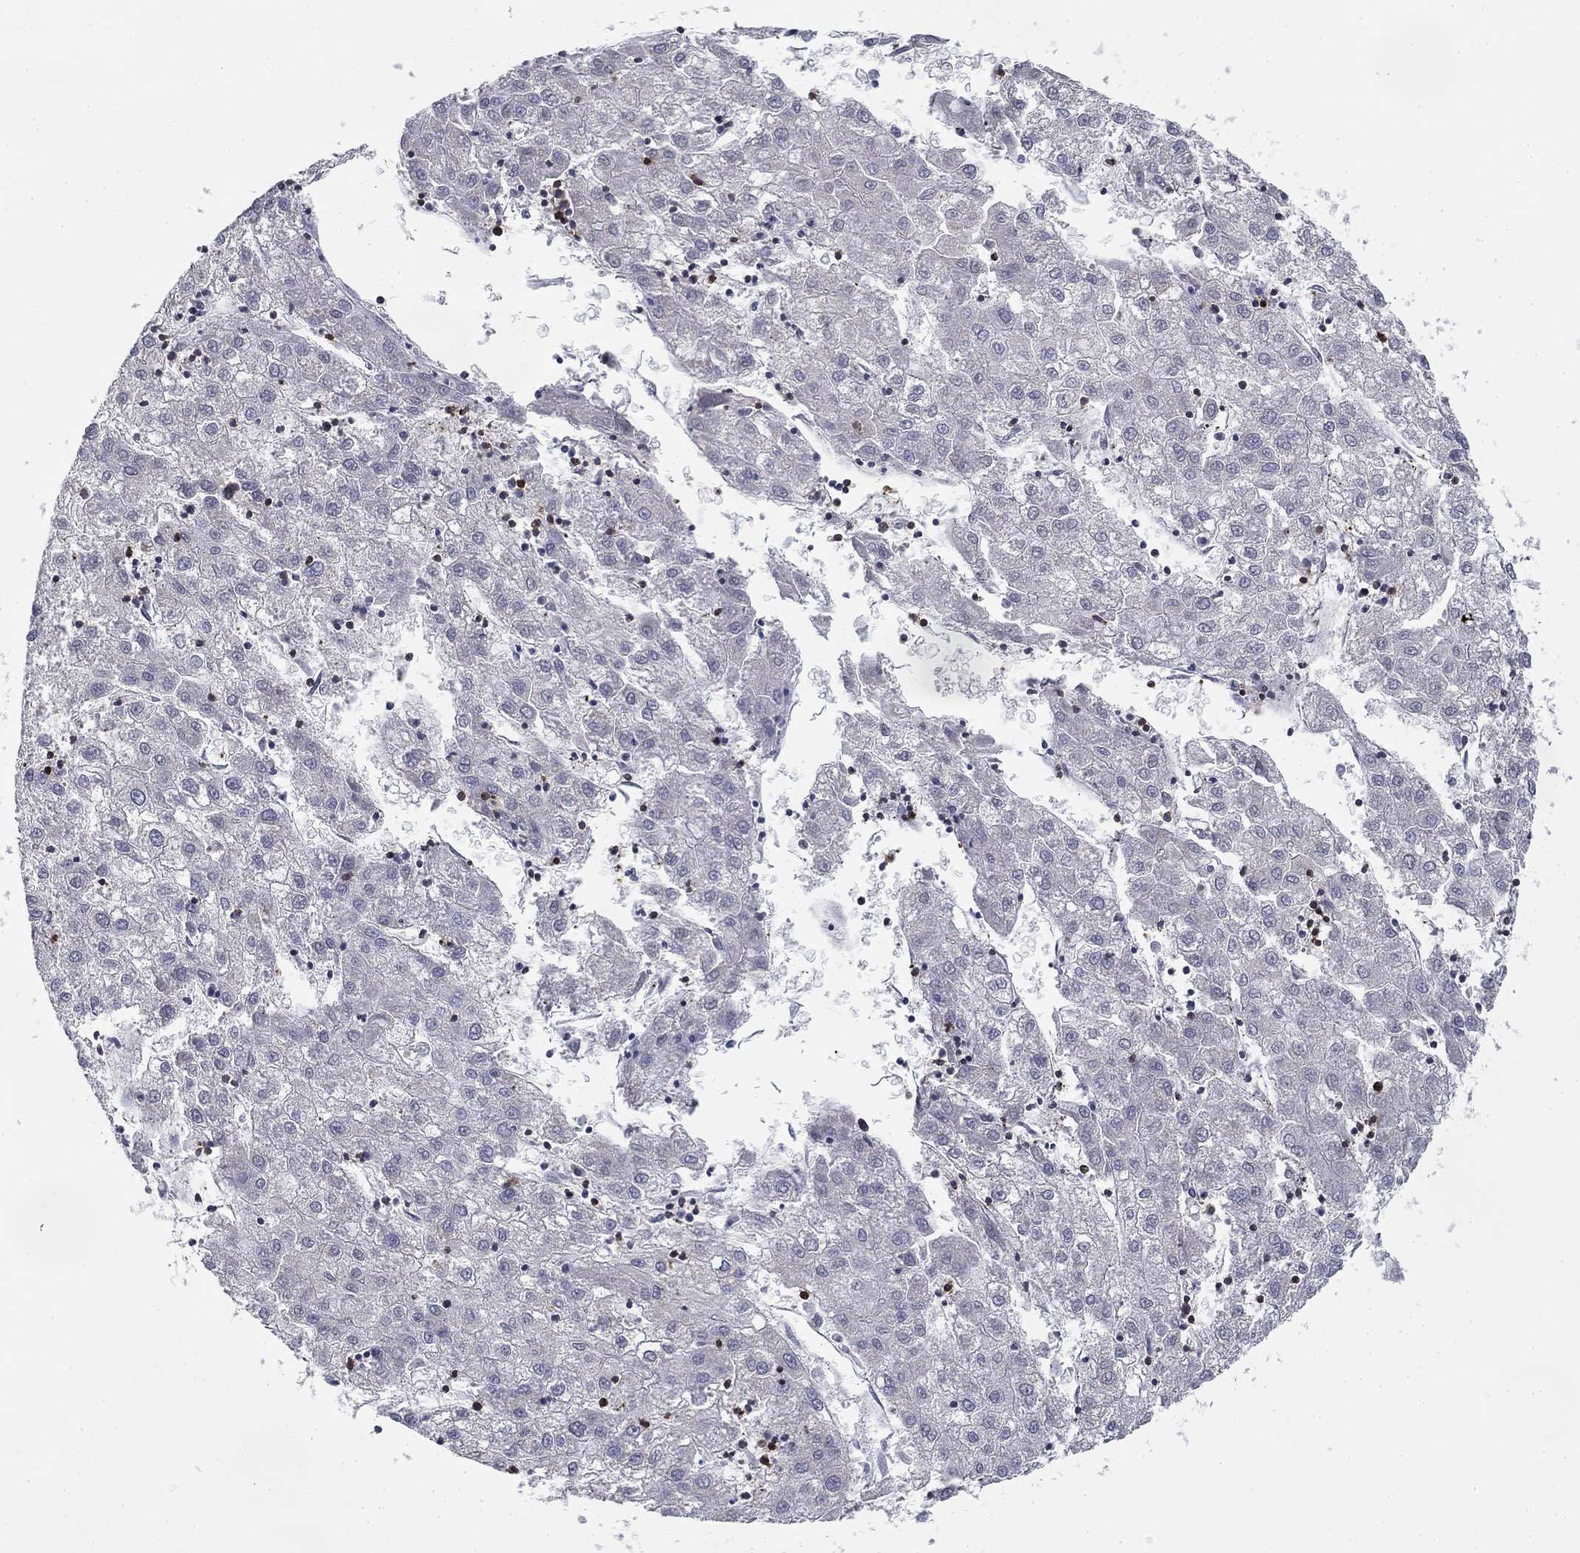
{"staining": {"intensity": "negative", "quantity": "none", "location": "none"}, "tissue": "liver cancer", "cell_type": "Tumor cells", "image_type": "cancer", "snomed": [{"axis": "morphology", "description": "Carcinoma, Hepatocellular, NOS"}, {"axis": "topography", "description": "Liver"}], "caption": "The micrograph demonstrates no staining of tumor cells in liver hepatocellular carcinoma.", "gene": "TRAT1", "patient": {"sex": "male", "age": 72}}